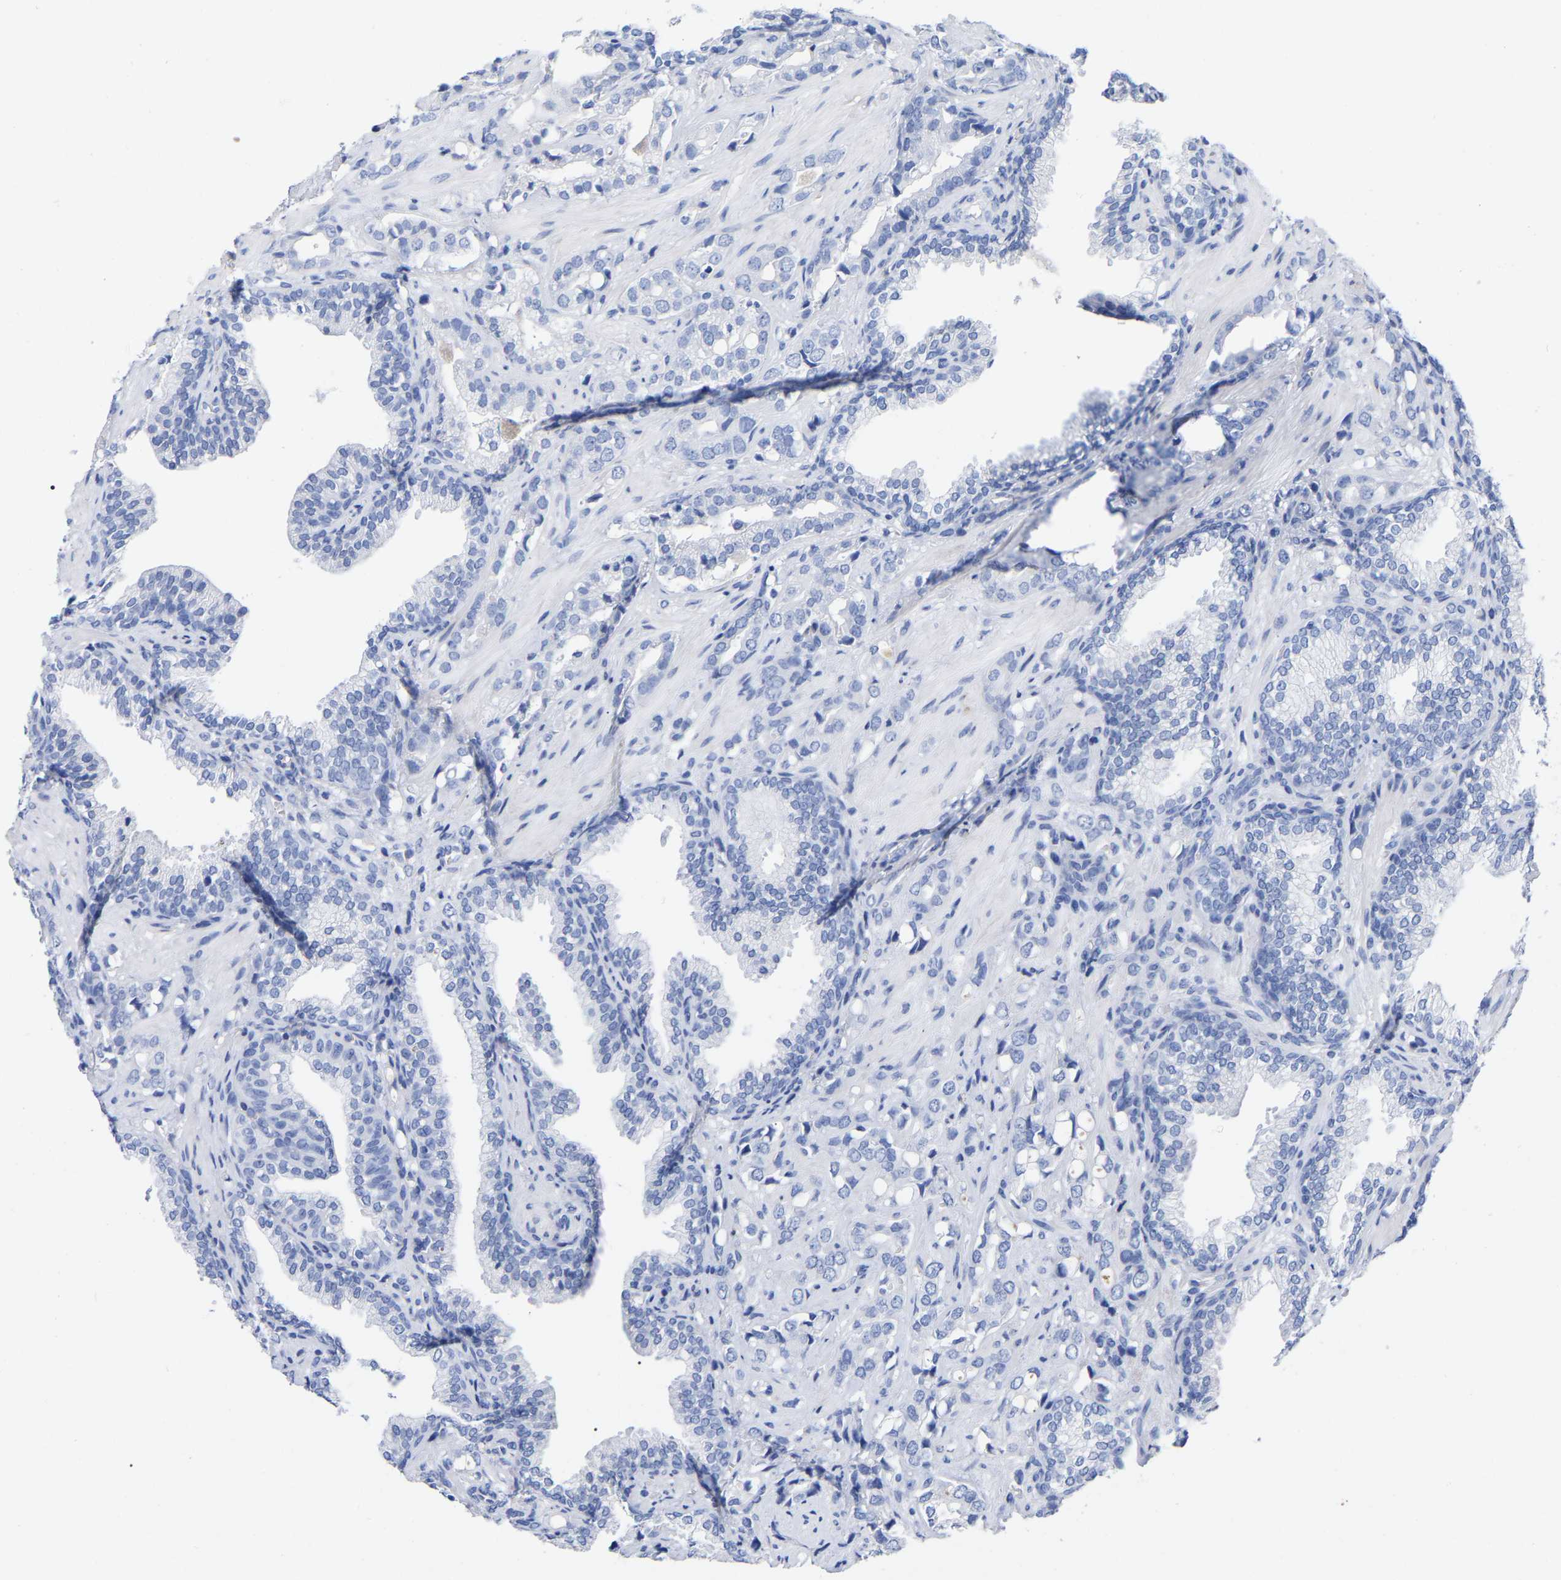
{"staining": {"intensity": "negative", "quantity": "none", "location": "none"}, "tissue": "prostate cancer", "cell_type": "Tumor cells", "image_type": "cancer", "snomed": [{"axis": "morphology", "description": "Adenocarcinoma, High grade"}, {"axis": "topography", "description": "Prostate"}], "caption": "Immunohistochemical staining of prostate cancer shows no significant positivity in tumor cells.", "gene": "HAPLN1", "patient": {"sex": "male", "age": 52}}